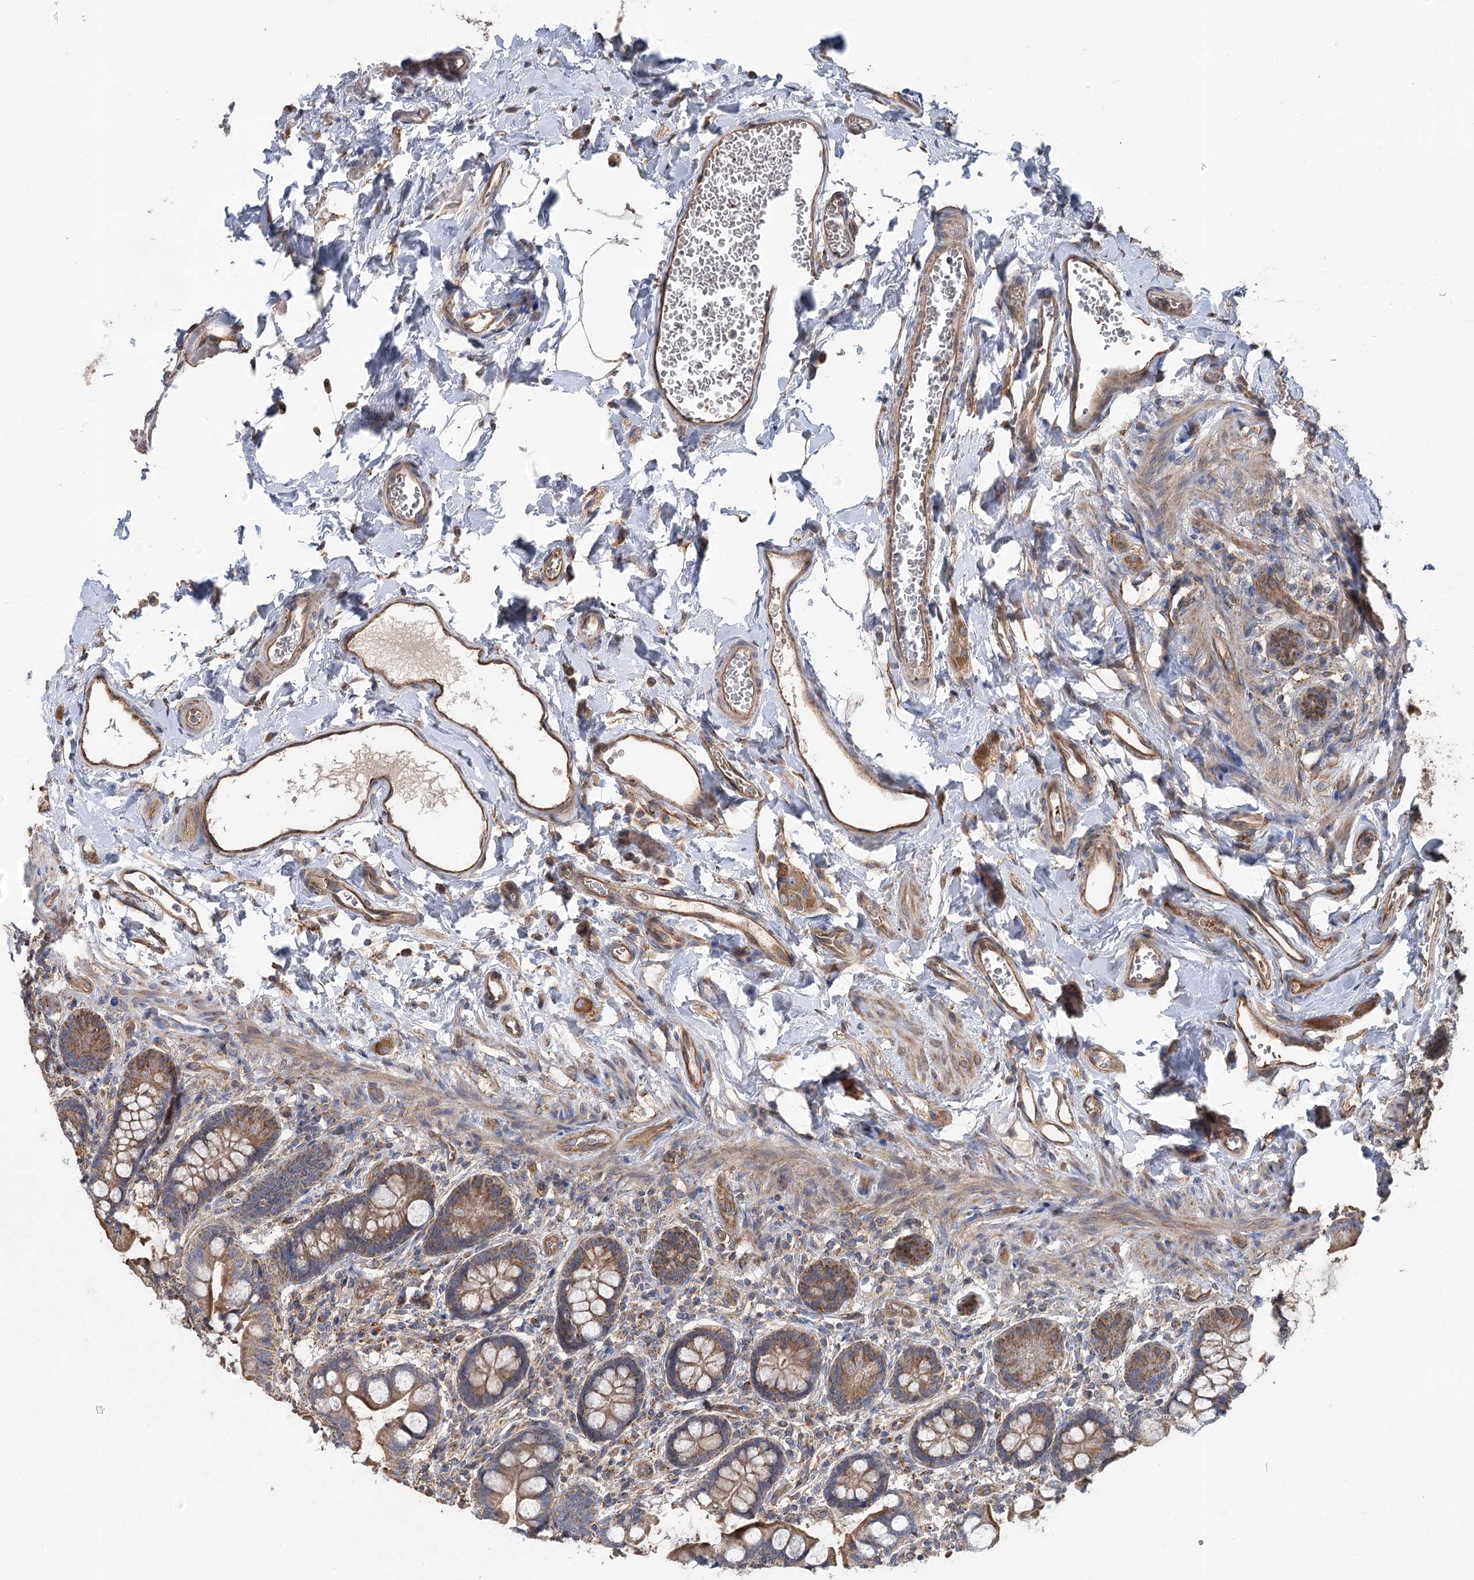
{"staining": {"intensity": "moderate", "quantity": ">75%", "location": "cytoplasmic/membranous"}, "tissue": "small intestine", "cell_type": "Glandular cells", "image_type": "normal", "snomed": [{"axis": "morphology", "description": "Normal tissue, NOS"}, {"axis": "topography", "description": "Small intestine"}], "caption": "This is a micrograph of immunohistochemistry staining of benign small intestine, which shows moderate staining in the cytoplasmic/membranous of glandular cells.", "gene": "RWDD4", "patient": {"sex": "male", "age": 52}}